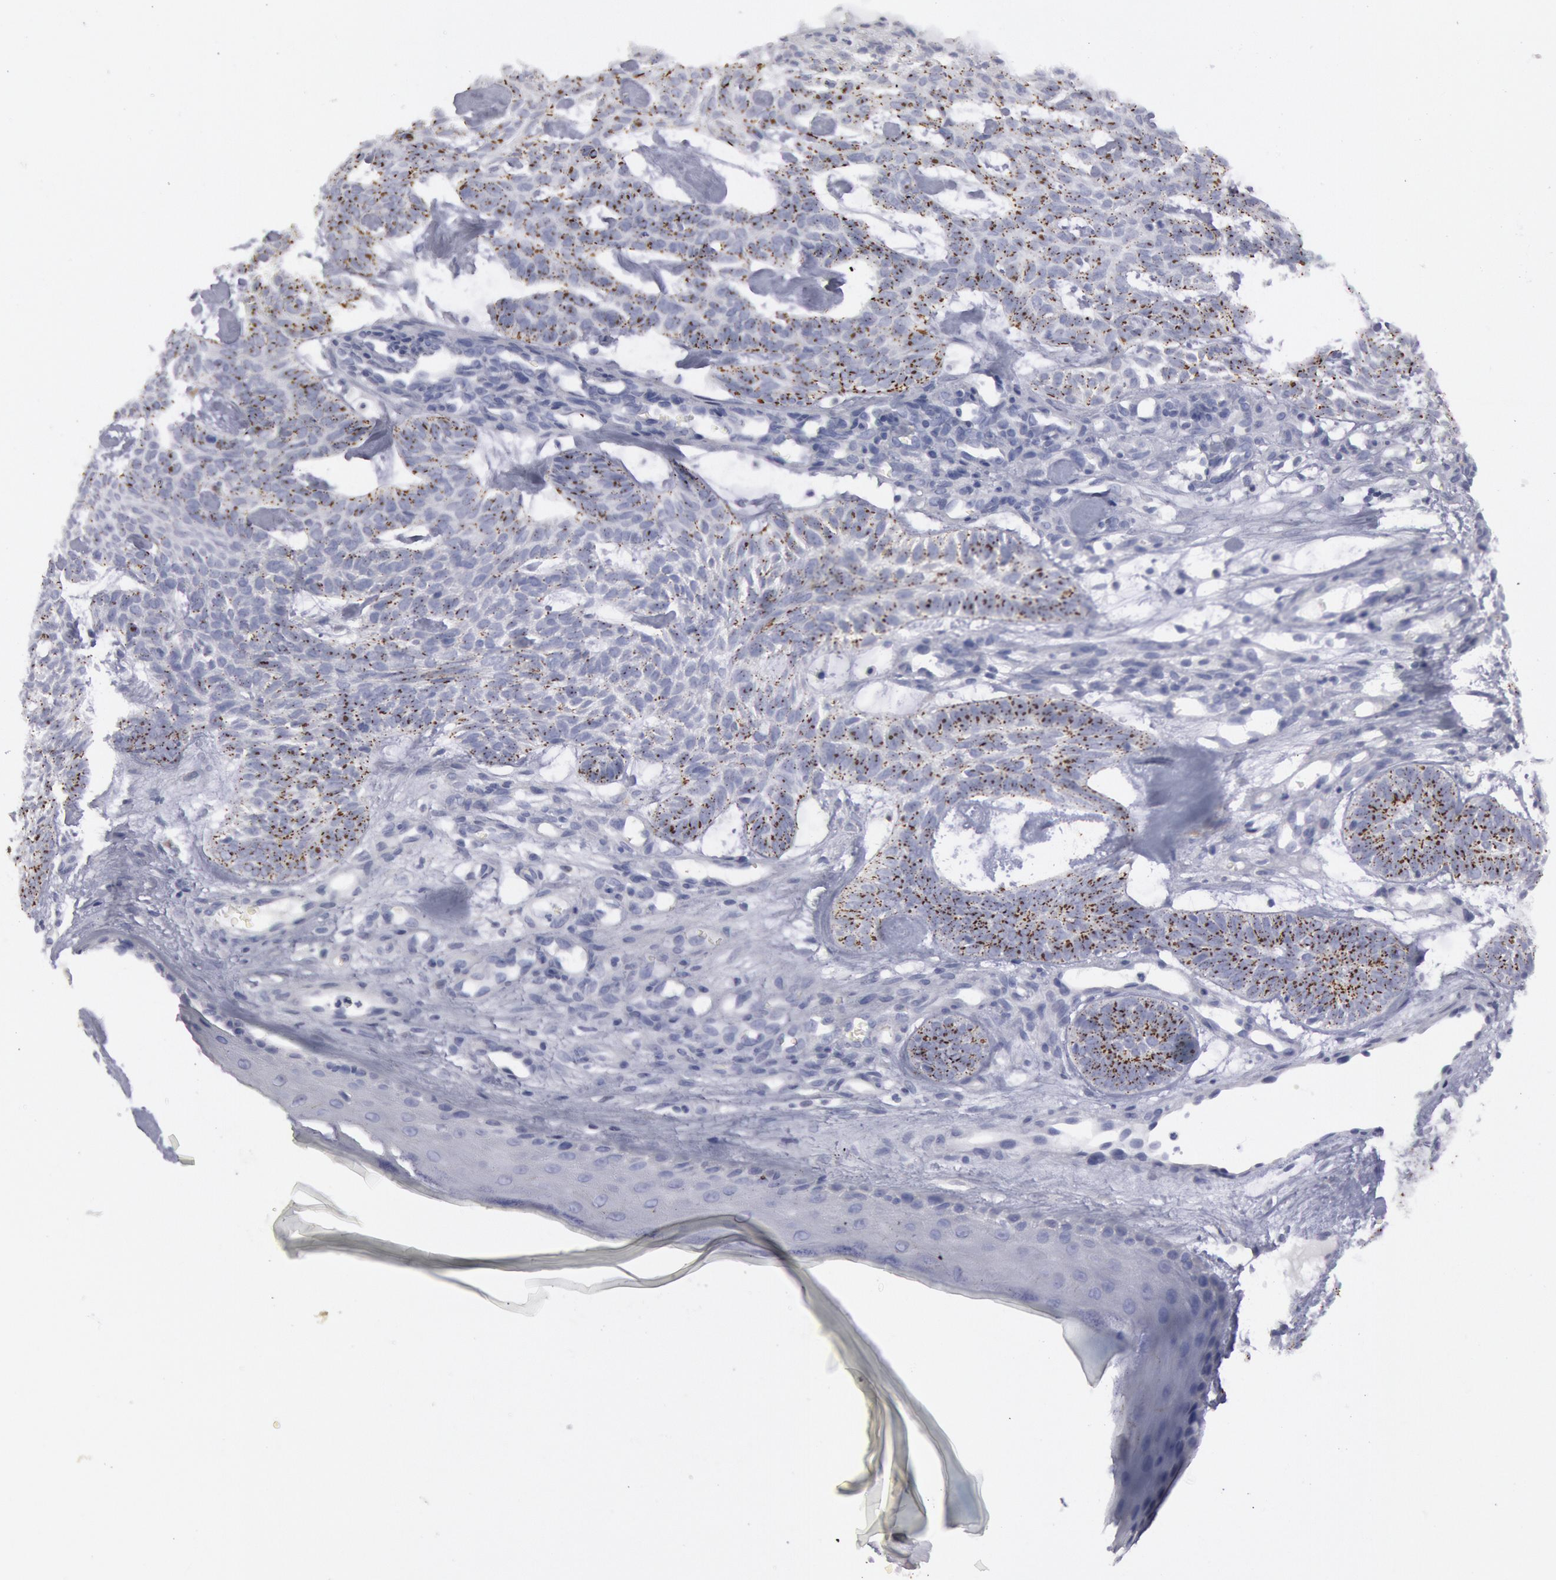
{"staining": {"intensity": "weak", "quantity": "25%-75%", "location": "cytoplasmic/membranous"}, "tissue": "skin cancer", "cell_type": "Tumor cells", "image_type": "cancer", "snomed": [{"axis": "morphology", "description": "Basal cell carcinoma"}, {"axis": "topography", "description": "Skin"}], "caption": "Tumor cells show weak cytoplasmic/membranous expression in about 25%-75% of cells in skin cancer (basal cell carcinoma).", "gene": "FHL1", "patient": {"sex": "male", "age": 75}}